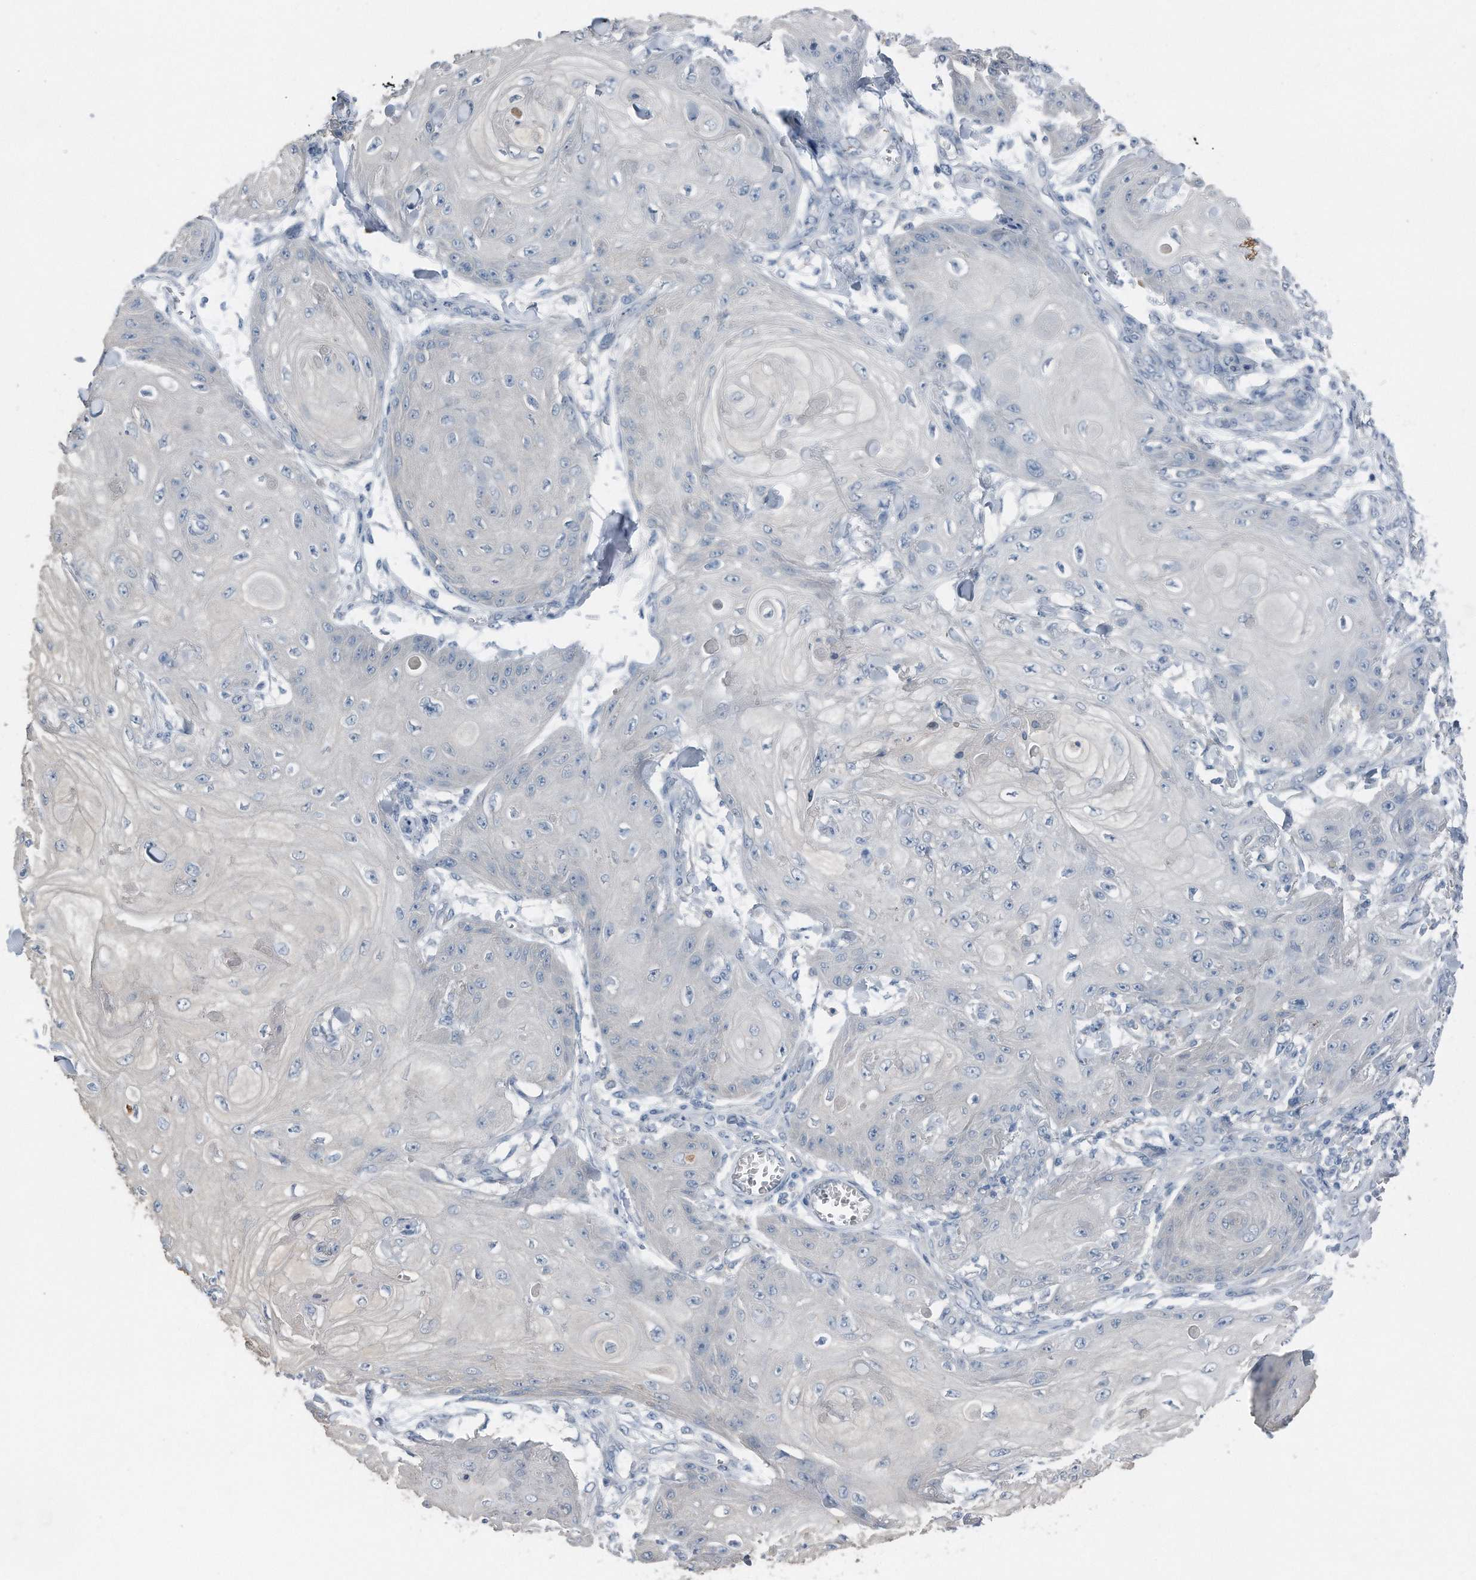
{"staining": {"intensity": "negative", "quantity": "none", "location": "none"}, "tissue": "skin cancer", "cell_type": "Tumor cells", "image_type": "cancer", "snomed": [{"axis": "morphology", "description": "Squamous cell carcinoma, NOS"}, {"axis": "topography", "description": "Skin"}], "caption": "A histopathology image of skin cancer stained for a protein reveals no brown staining in tumor cells. The staining is performed using DAB brown chromogen with nuclei counter-stained in using hematoxylin.", "gene": "YRDC", "patient": {"sex": "male", "age": 74}}